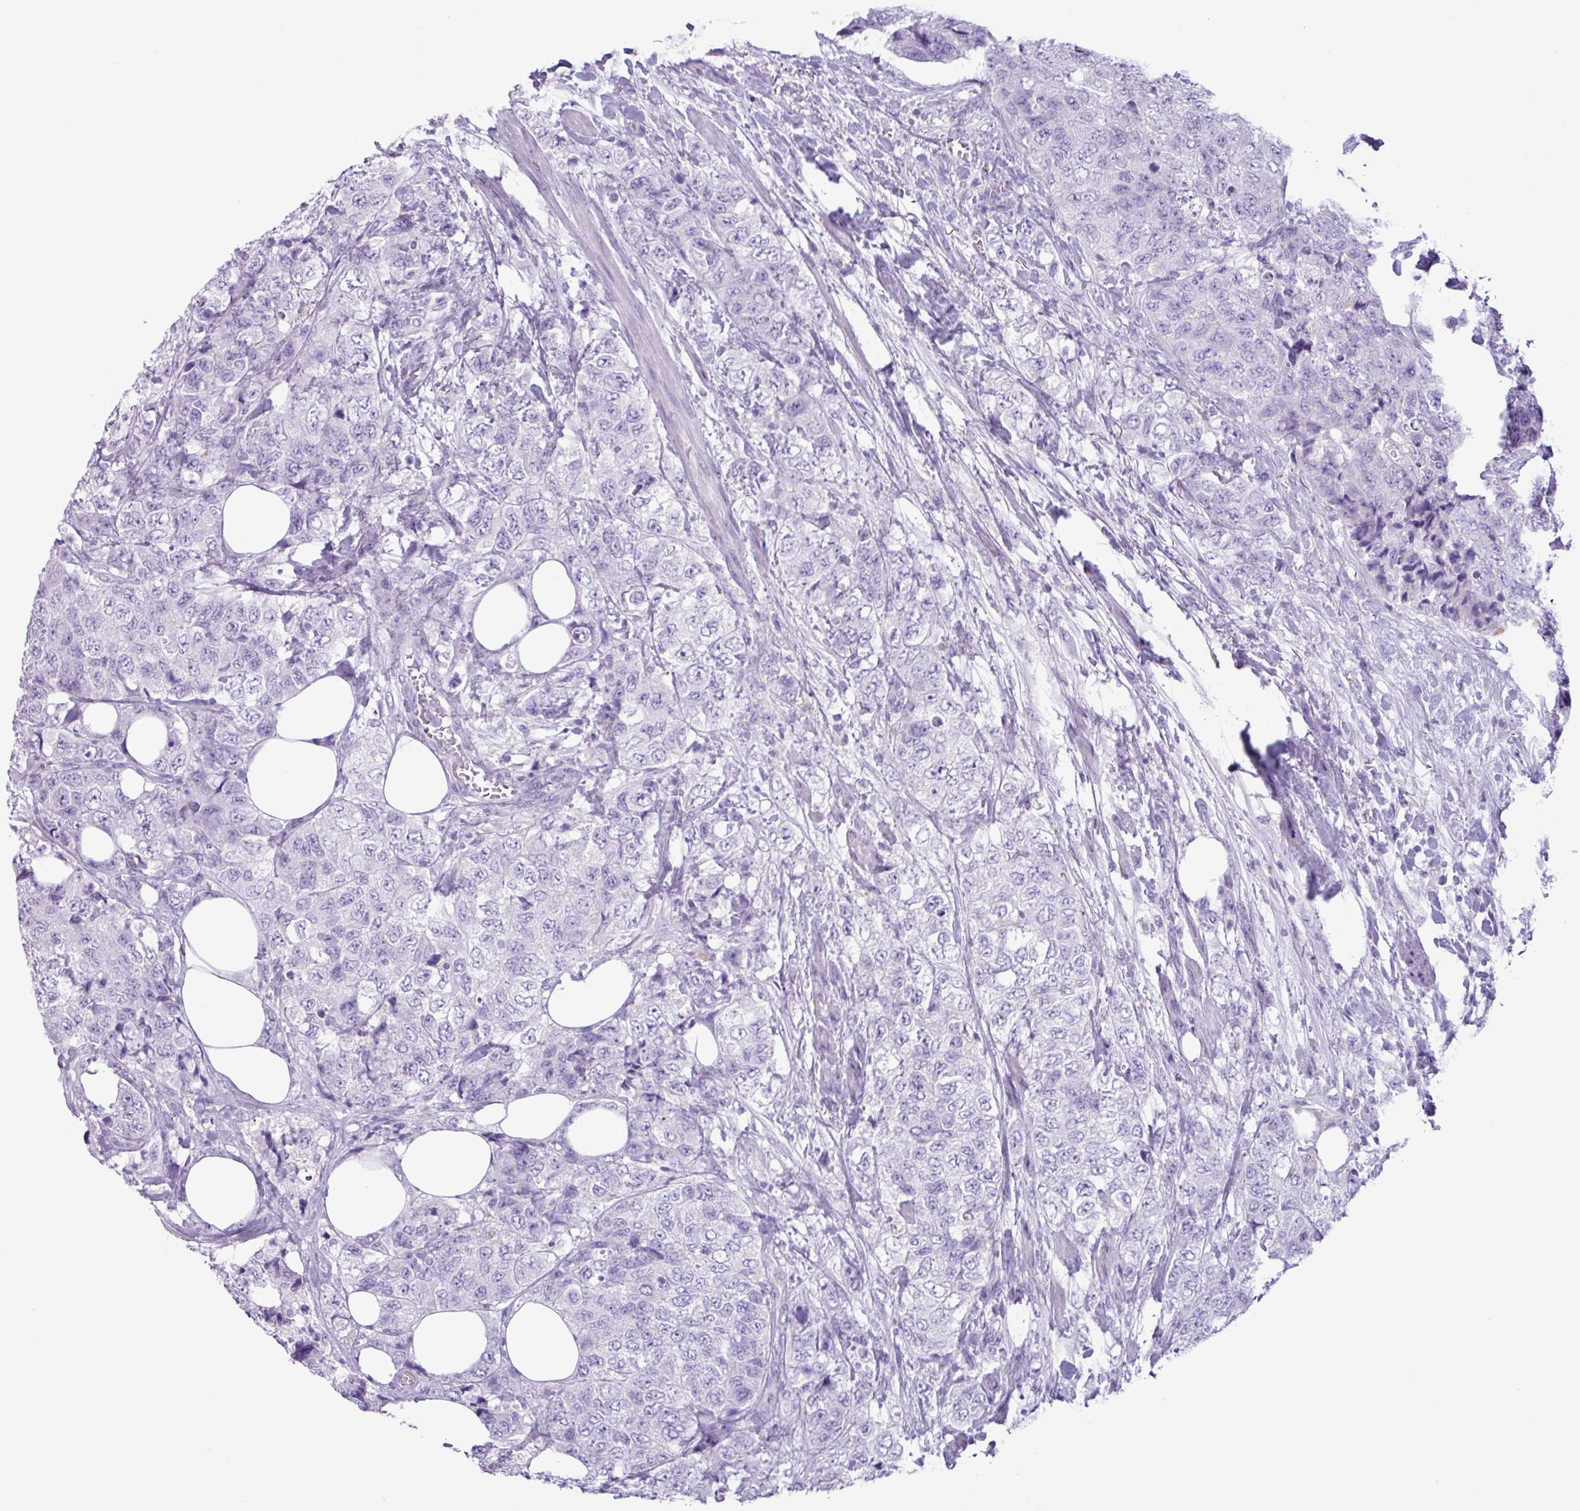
{"staining": {"intensity": "negative", "quantity": "none", "location": "none"}, "tissue": "urothelial cancer", "cell_type": "Tumor cells", "image_type": "cancer", "snomed": [{"axis": "morphology", "description": "Urothelial carcinoma, High grade"}, {"axis": "topography", "description": "Urinary bladder"}], "caption": "Histopathology image shows no significant protein staining in tumor cells of urothelial cancer.", "gene": "AGO3", "patient": {"sex": "female", "age": 78}}